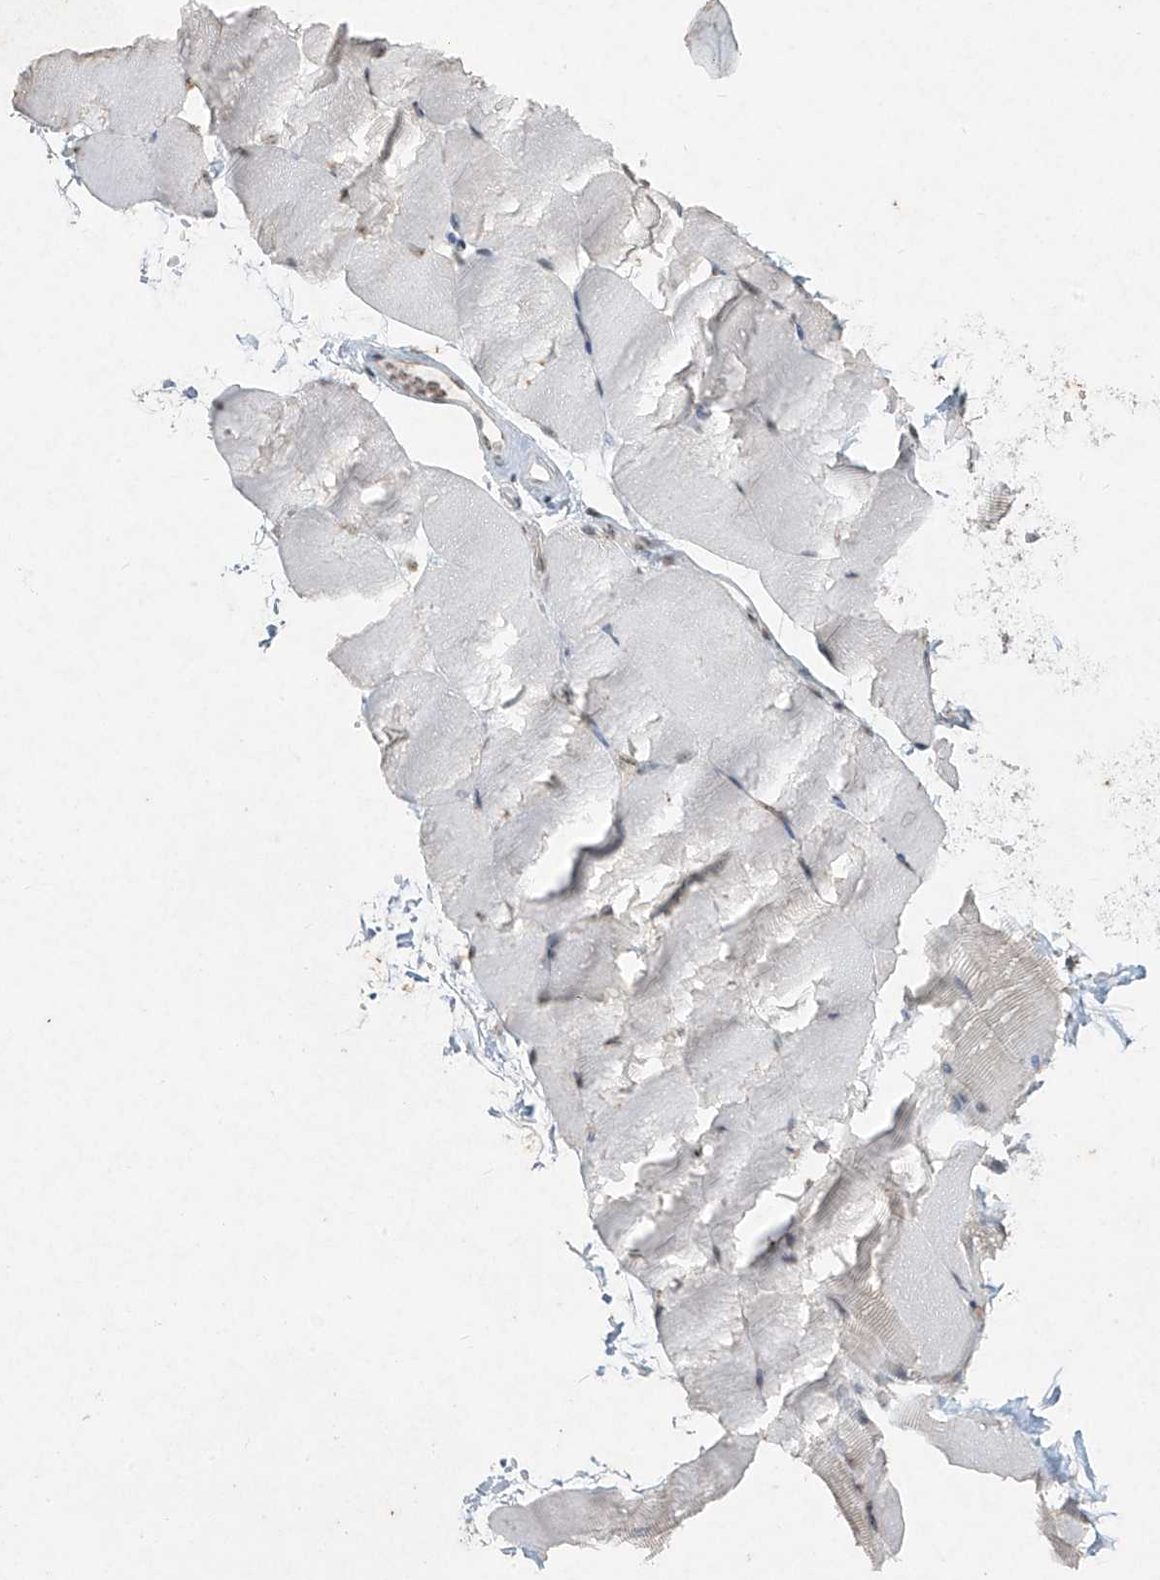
{"staining": {"intensity": "negative", "quantity": "none", "location": "none"}, "tissue": "skeletal muscle", "cell_type": "Myocytes", "image_type": "normal", "snomed": [{"axis": "morphology", "description": "Normal tissue, NOS"}, {"axis": "topography", "description": "Skeletal muscle"}, {"axis": "topography", "description": "Parathyroid gland"}], "caption": "Protein analysis of benign skeletal muscle demonstrates no significant staining in myocytes.", "gene": "TFEC", "patient": {"sex": "female", "age": 37}}